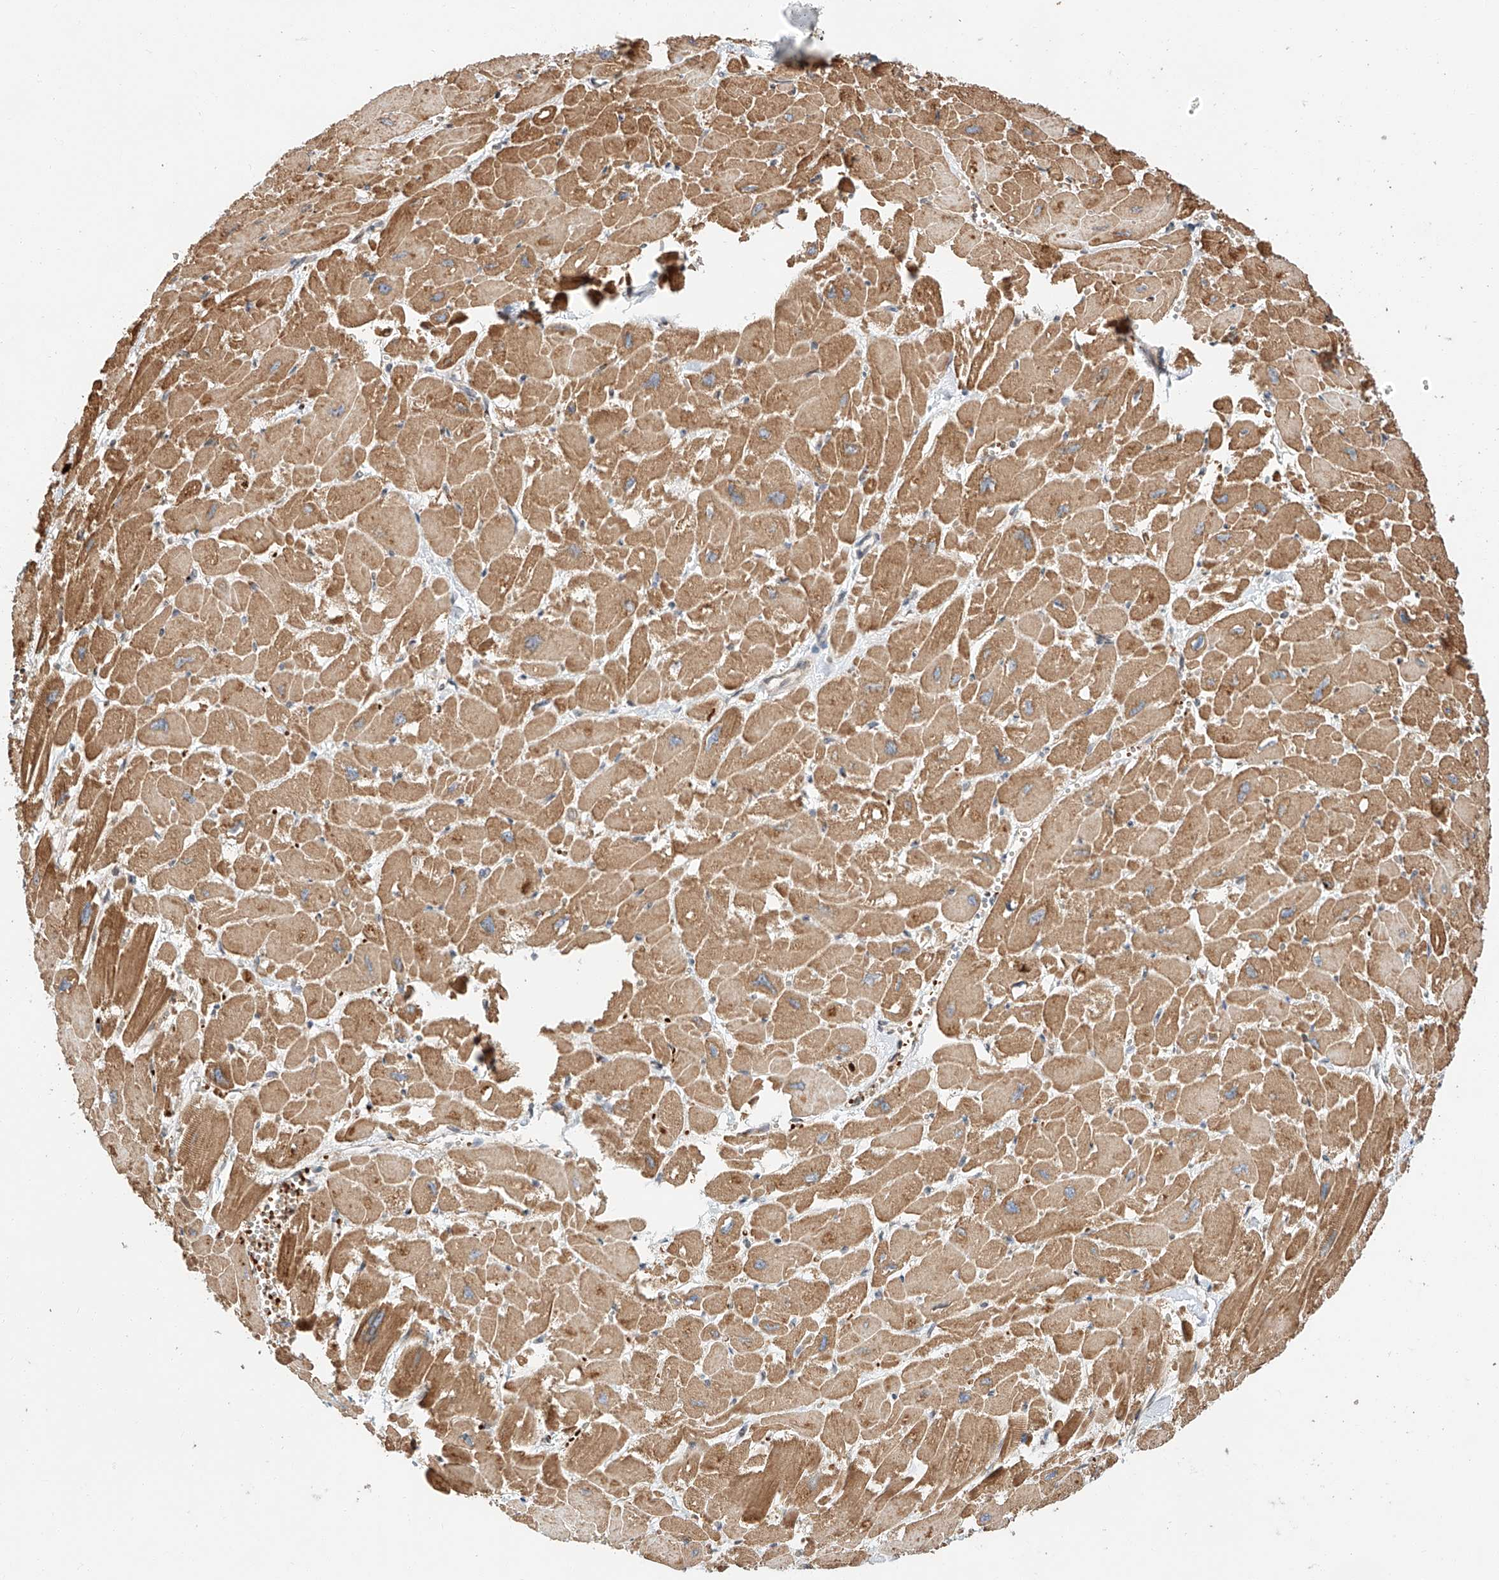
{"staining": {"intensity": "moderate", "quantity": ">75%", "location": "cytoplasmic/membranous"}, "tissue": "heart muscle", "cell_type": "Cardiomyocytes", "image_type": "normal", "snomed": [{"axis": "morphology", "description": "Normal tissue, NOS"}, {"axis": "topography", "description": "Heart"}], "caption": "Human heart muscle stained with a brown dye exhibits moderate cytoplasmic/membranous positive staining in about >75% of cardiomyocytes.", "gene": "THTPA", "patient": {"sex": "male", "age": 54}}